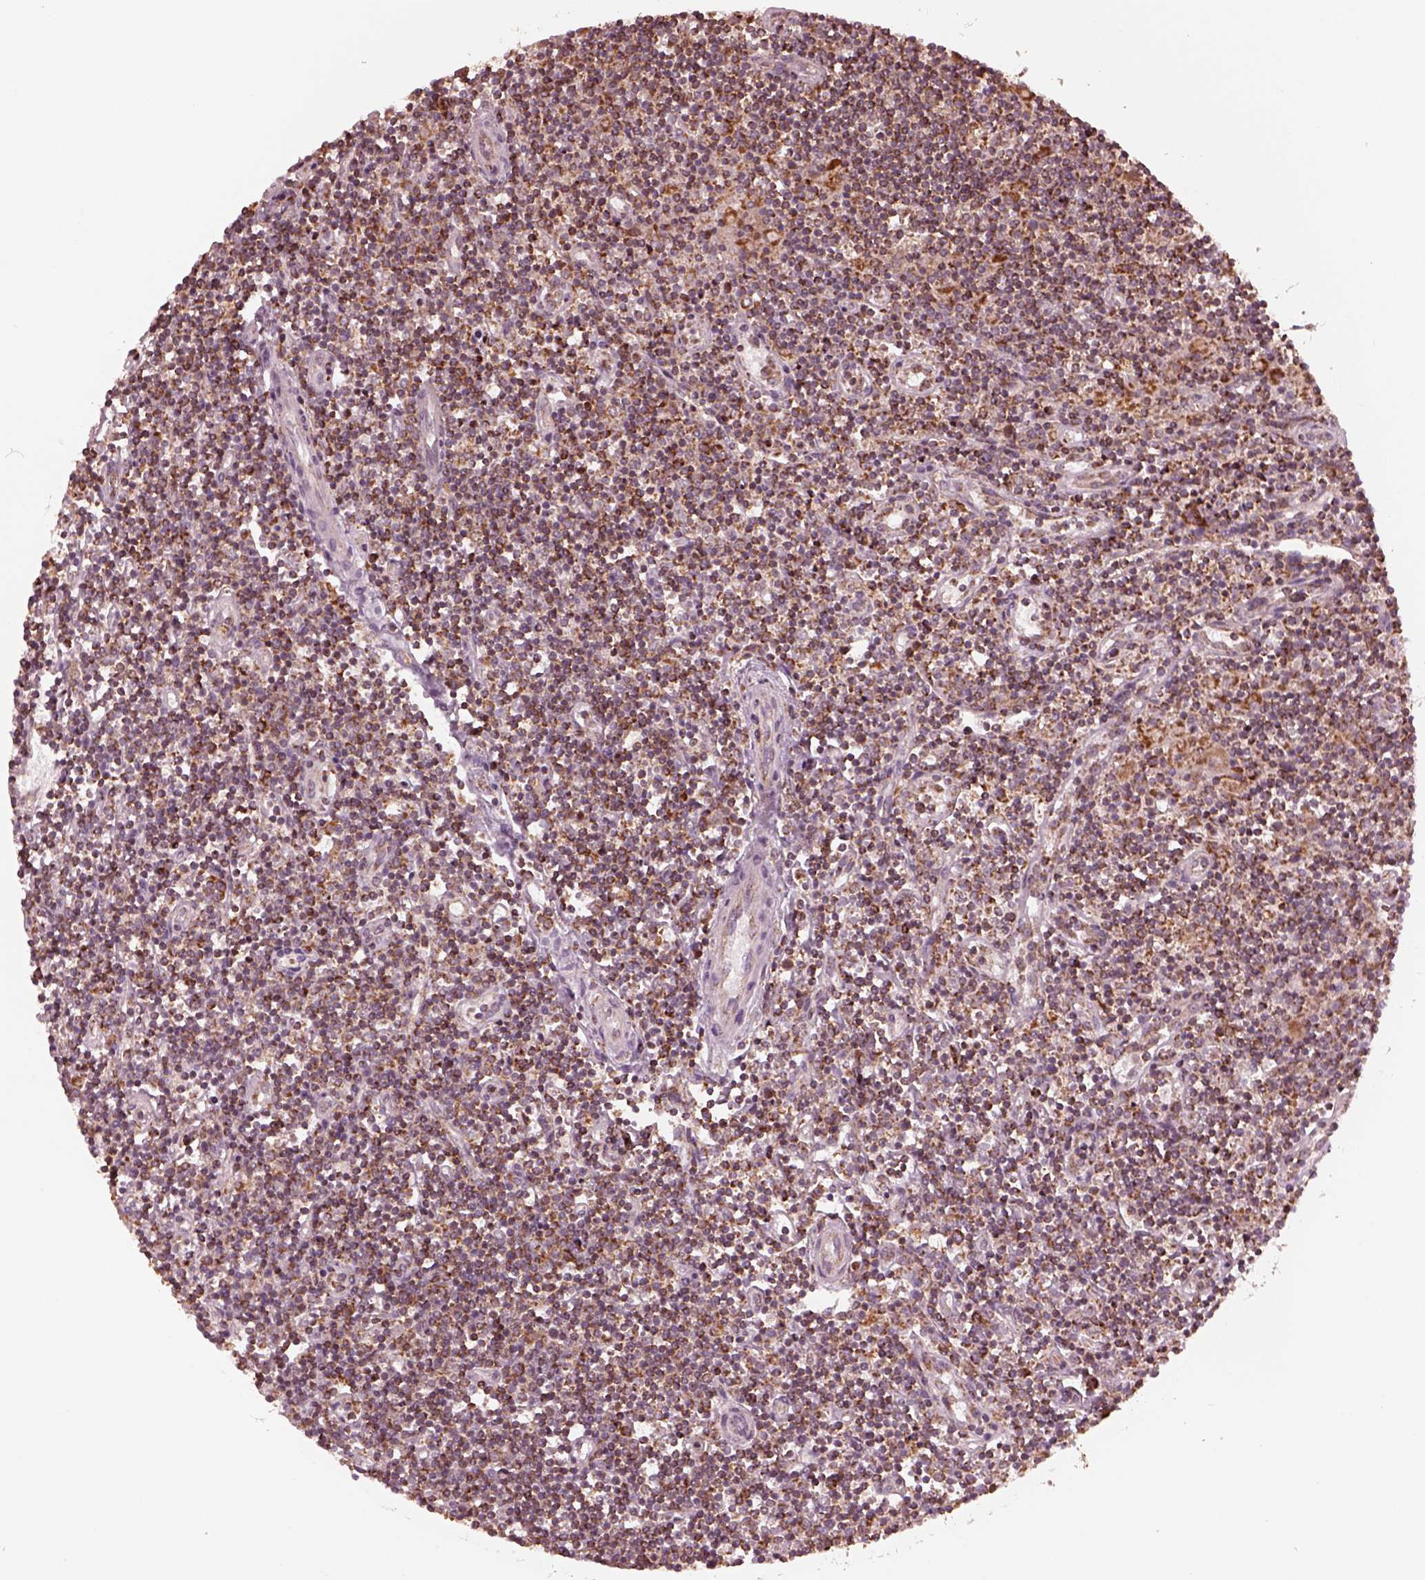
{"staining": {"intensity": "moderate", "quantity": "25%-75%", "location": "cytoplasmic/membranous"}, "tissue": "lymphoma", "cell_type": "Tumor cells", "image_type": "cancer", "snomed": [{"axis": "morphology", "description": "Hodgkin's disease, NOS"}, {"axis": "topography", "description": "Lymph node"}], "caption": "The micrograph reveals a brown stain indicating the presence of a protein in the cytoplasmic/membranous of tumor cells in lymphoma. (DAB = brown stain, brightfield microscopy at high magnification).", "gene": "NDUFB10", "patient": {"sex": "male", "age": 40}}